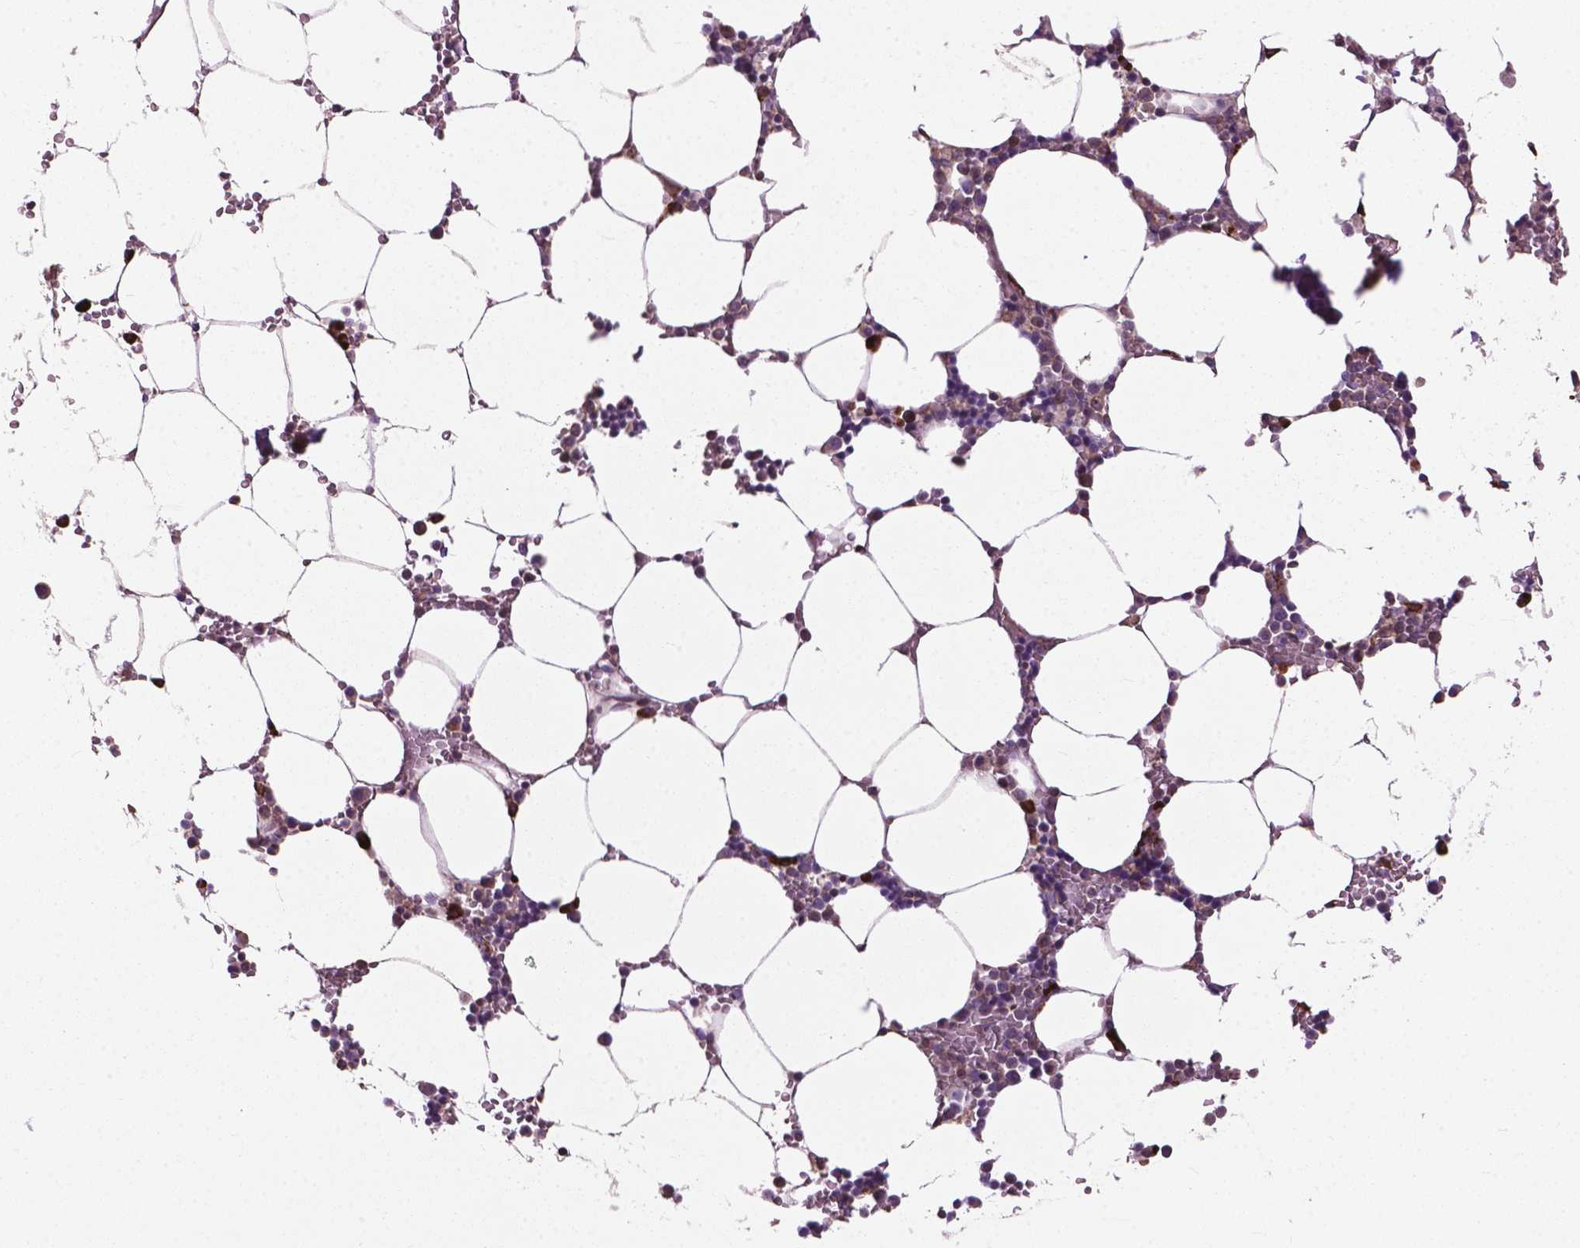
{"staining": {"intensity": "strong", "quantity": "<25%", "location": "cytoplasmic/membranous"}, "tissue": "bone marrow", "cell_type": "Hematopoietic cells", "image_type": "normal", "snomed": [{"axis": "morphology", "description": "Normal tissue, NOS"}, {"axis": "topography", "description": "Bone marrow"}], "caption": "DAB immunohistochemical staining of benign bone marrow displays strong cytoplasmic/membranous protein staining in about <25% of hematopoietic cells.", "gene": "MYH14", "patient": {"sex": "female", "age": 52}}